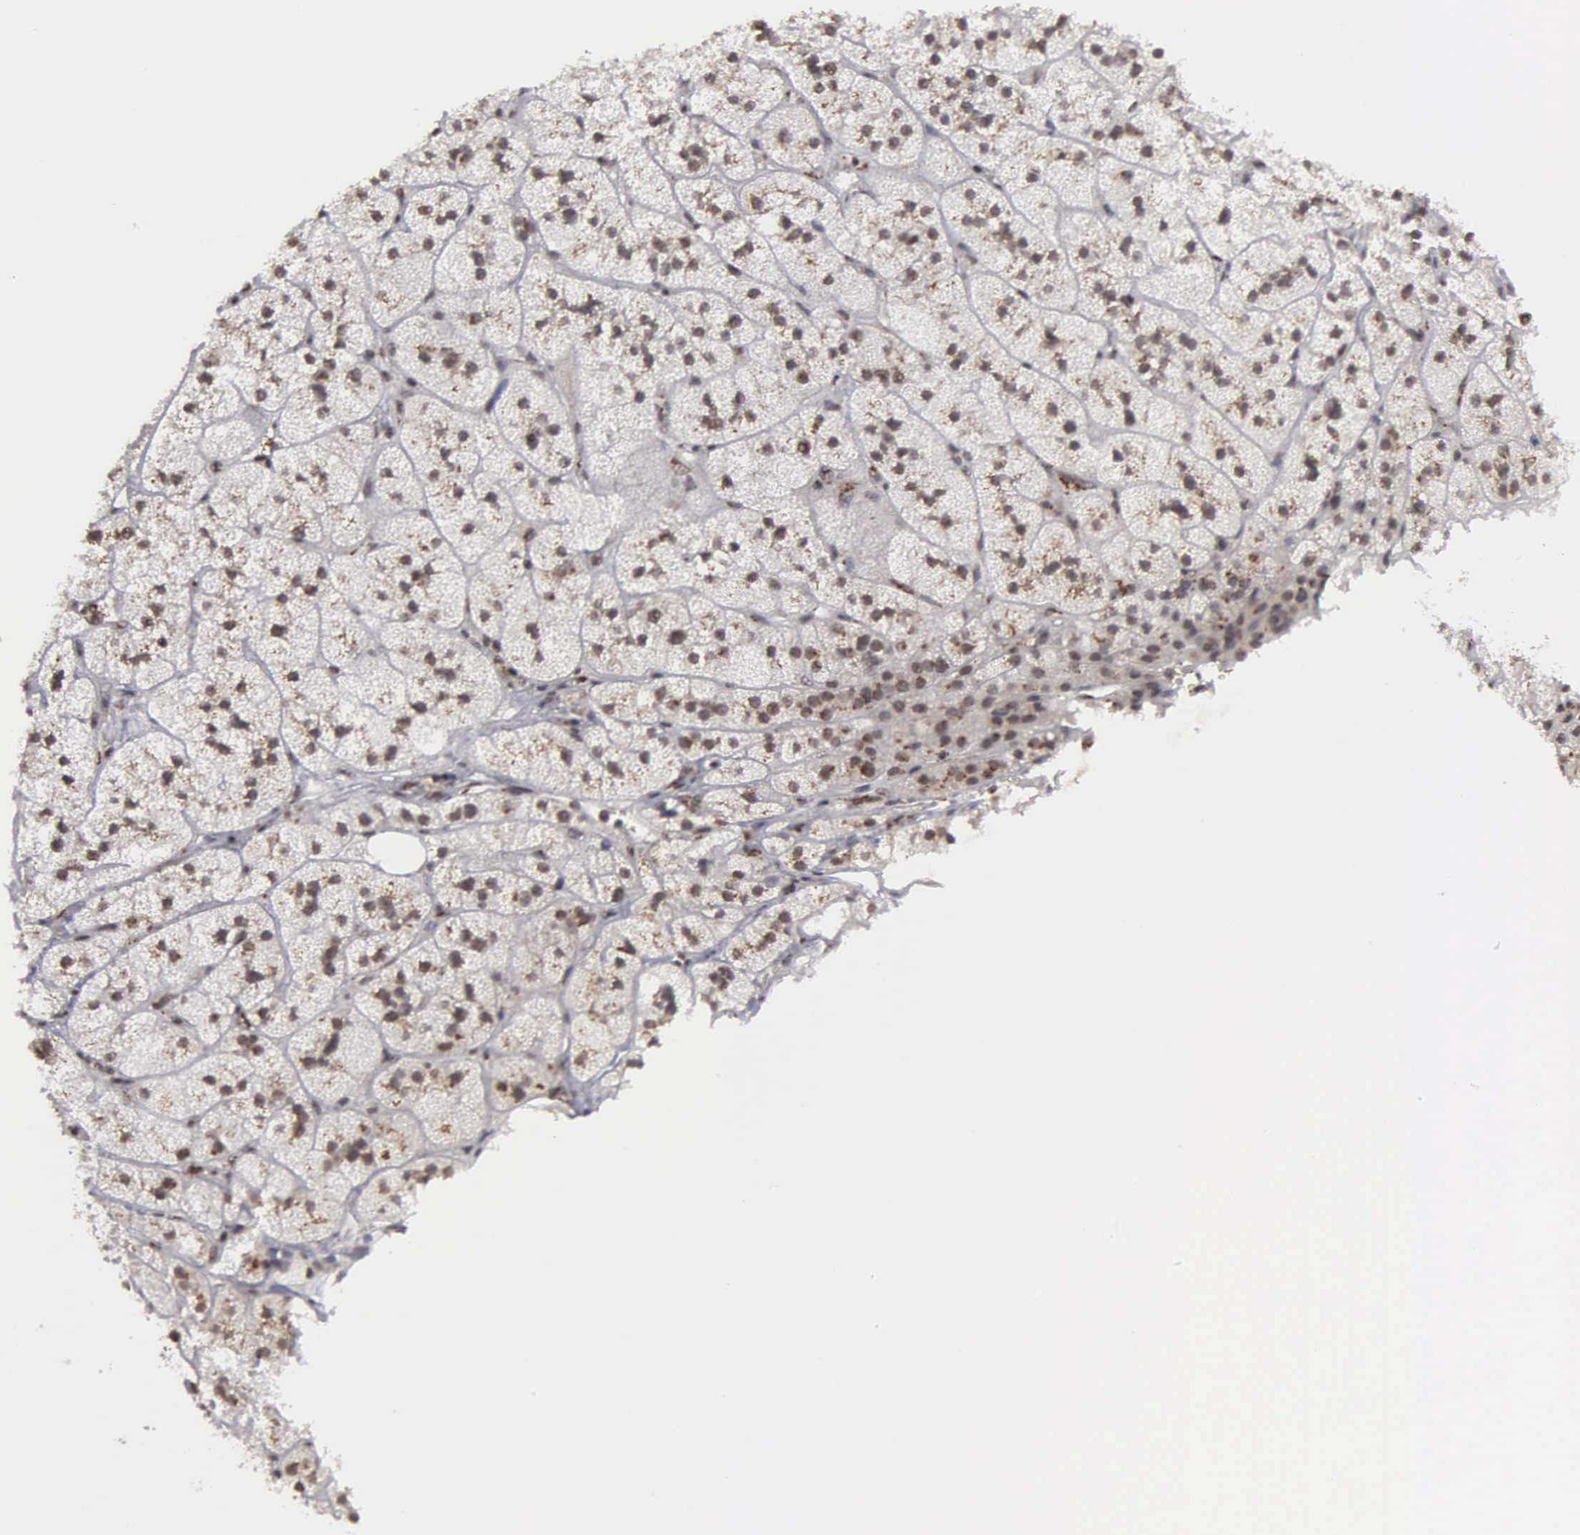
{"staining": {"intensity": "strong", "quantity": ">75%", "location": "cytoplasmic/membranous,nuclear"}, "tissue": "adrenal gland", "cell_type": "Glandular cells", "image_type": "normal", "snomed": [{"axis": "morphology", "description": "Normal tissue, NOS"}, {"axis": "topography", "description": "Adrenal gland"}], "caption": "Immunohistochemical staining of benign adrenal gland shows high levels of strong cytoplasmic/membranous,nuclear expression in approximately >75% of glandular cells. (IHC, brightfield microscopy, high magnification).", "gene": "GTF2A1", "patient": {"sex": "female", "age": 60}}